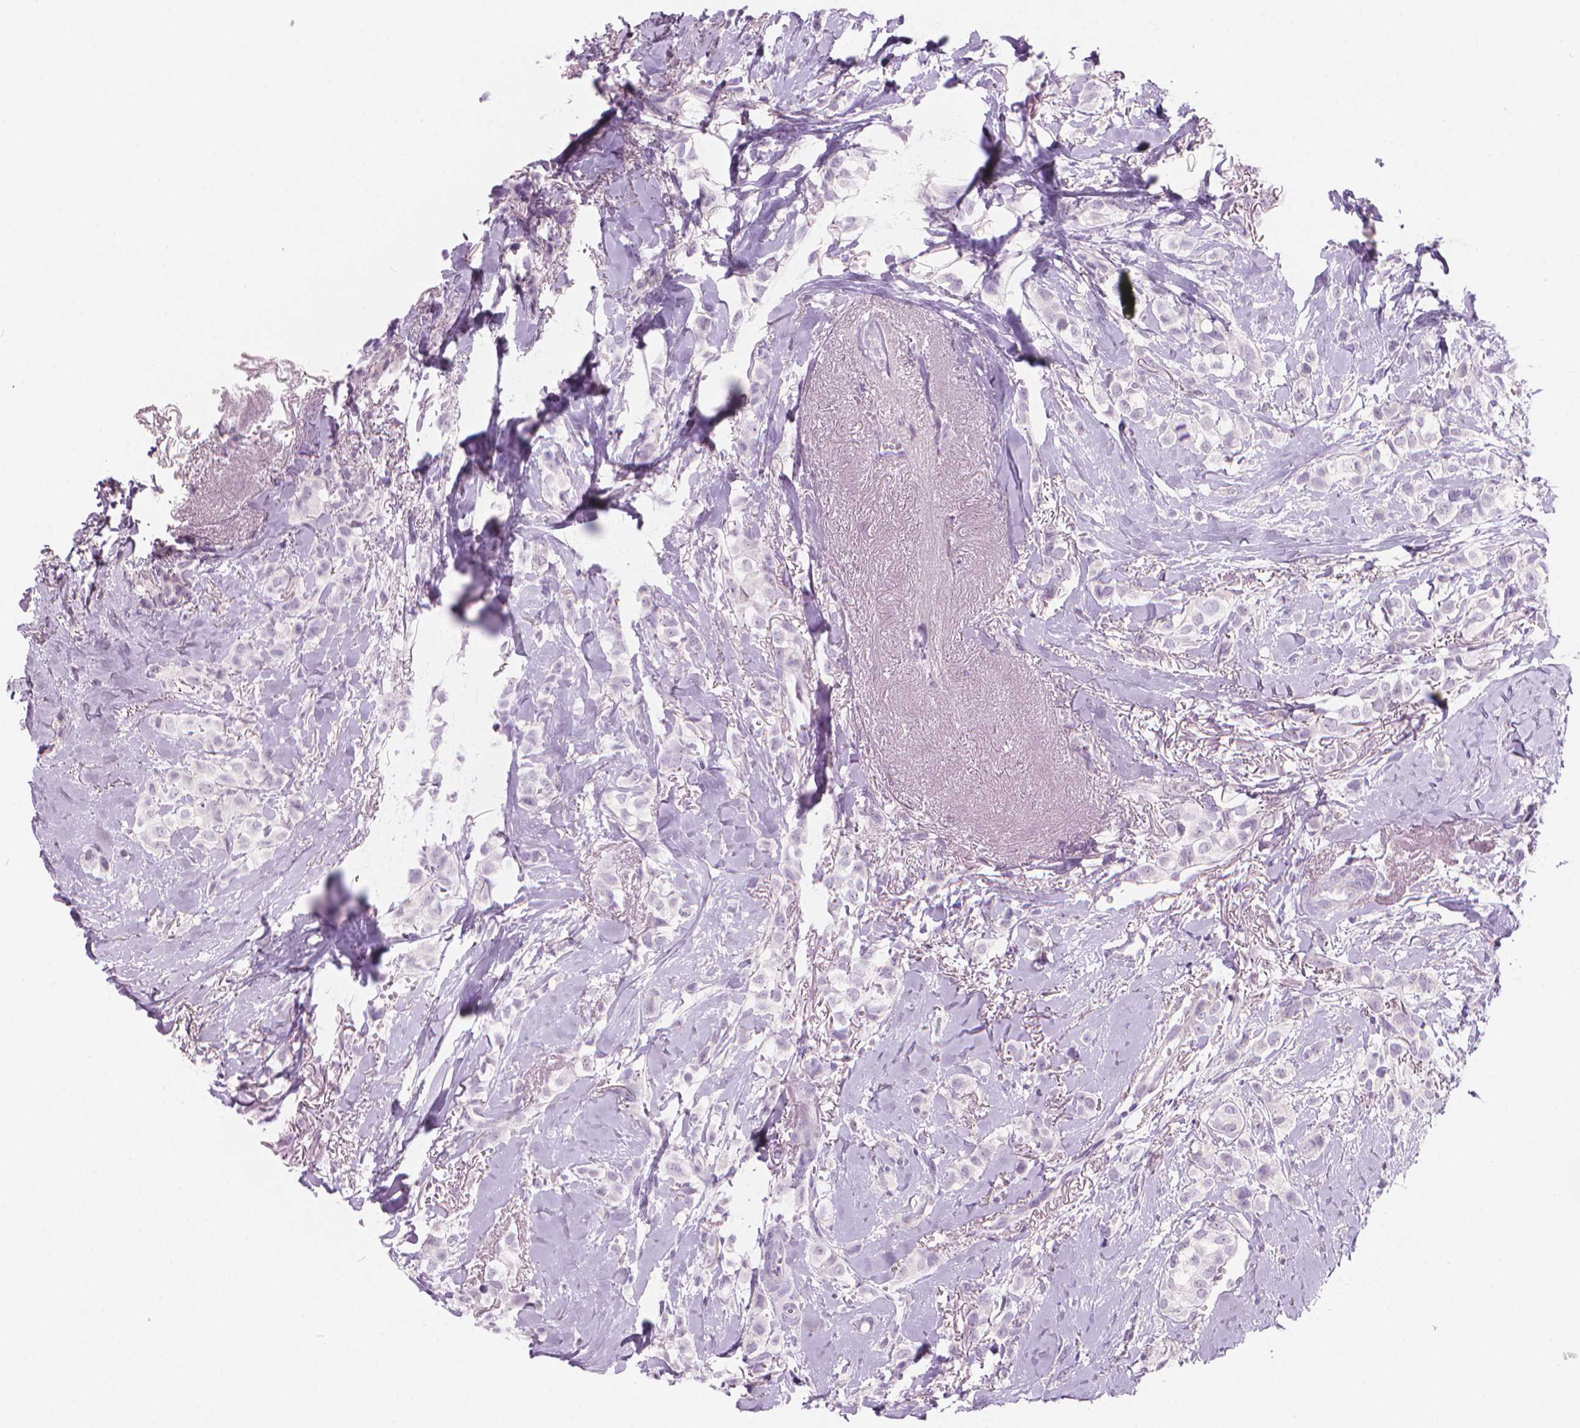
{"staining": {"intensity": "negative", "quantity": "none", "location": "none"}, "tissue": "breast cancer", "cell_type": "Tumor cells", "image_type": "cancer", "snomed": [{"axis": "morphology", "description": "Duct carcinoma"}, {"axis": "topography", "description": "Breast"}], "caption": "Immunohistochemistry (IHC) photomicrograph of infiltrating ductal carcinoma (breast) stained for a protein (brown), which displays no expression in tumor cells.", "gene": "ENSG00000187186", "patient": {"sex": "female", "age": 85}}